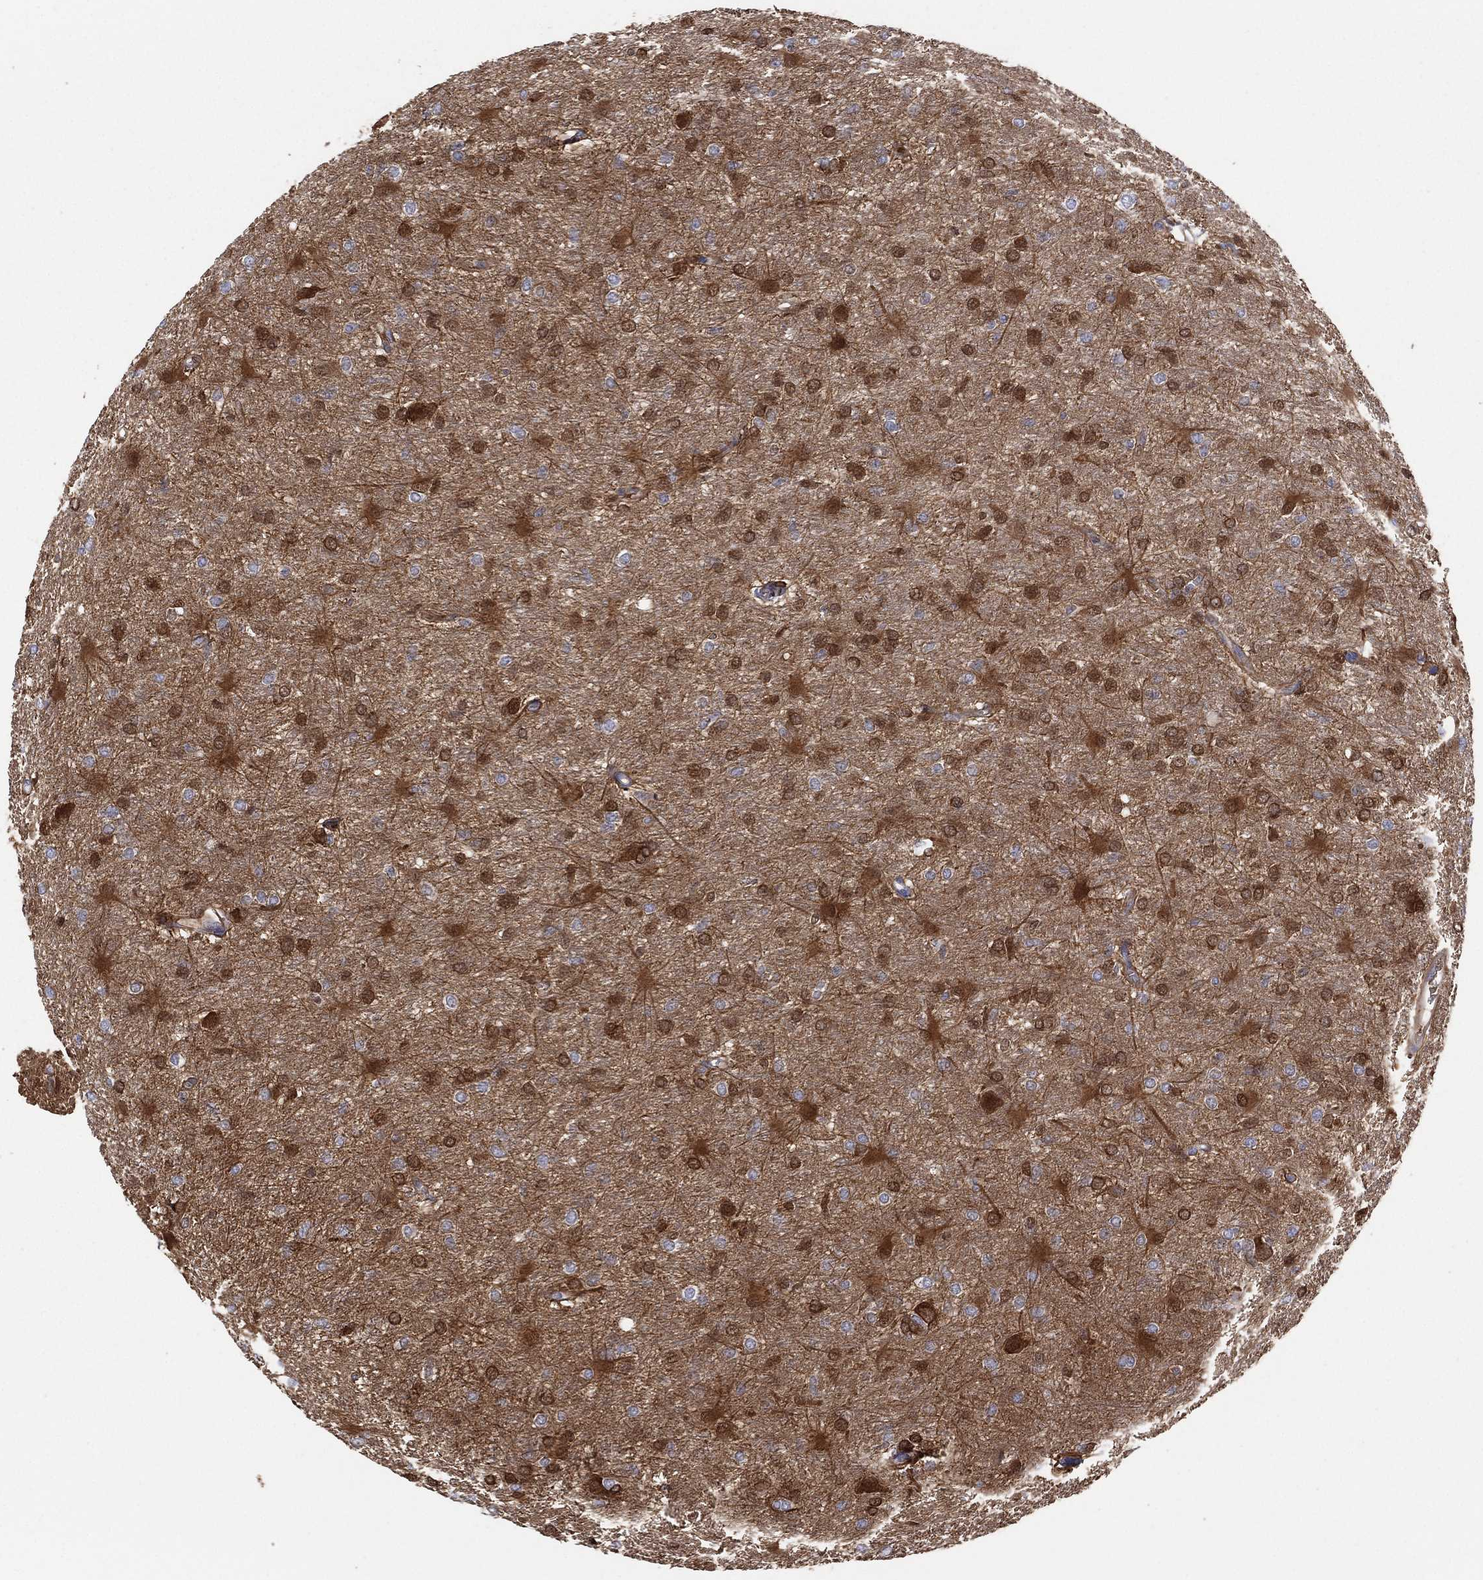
{"staining": {"intensity": "moderate", "quantity": "25%-75%", "location": "nuclear"}, "tissue": "glioma", "cell_type": "Tumor cells", "image_type": "cancer", "snomed": [{"axis": "morphology", "description": "Glioma, malignant, High grade"}, {"axis": "topography", "description": "Brain"}], "caption": "An image of human malignant glioma (high-grade) stained for a protein demonstrates moderate nuclear brown staining in tumor cells. (DAB = brown stain, brightfield microscopy at high magnification).", "gene": "DDAH1", "patient": {"sex": "male", "age": 68}}